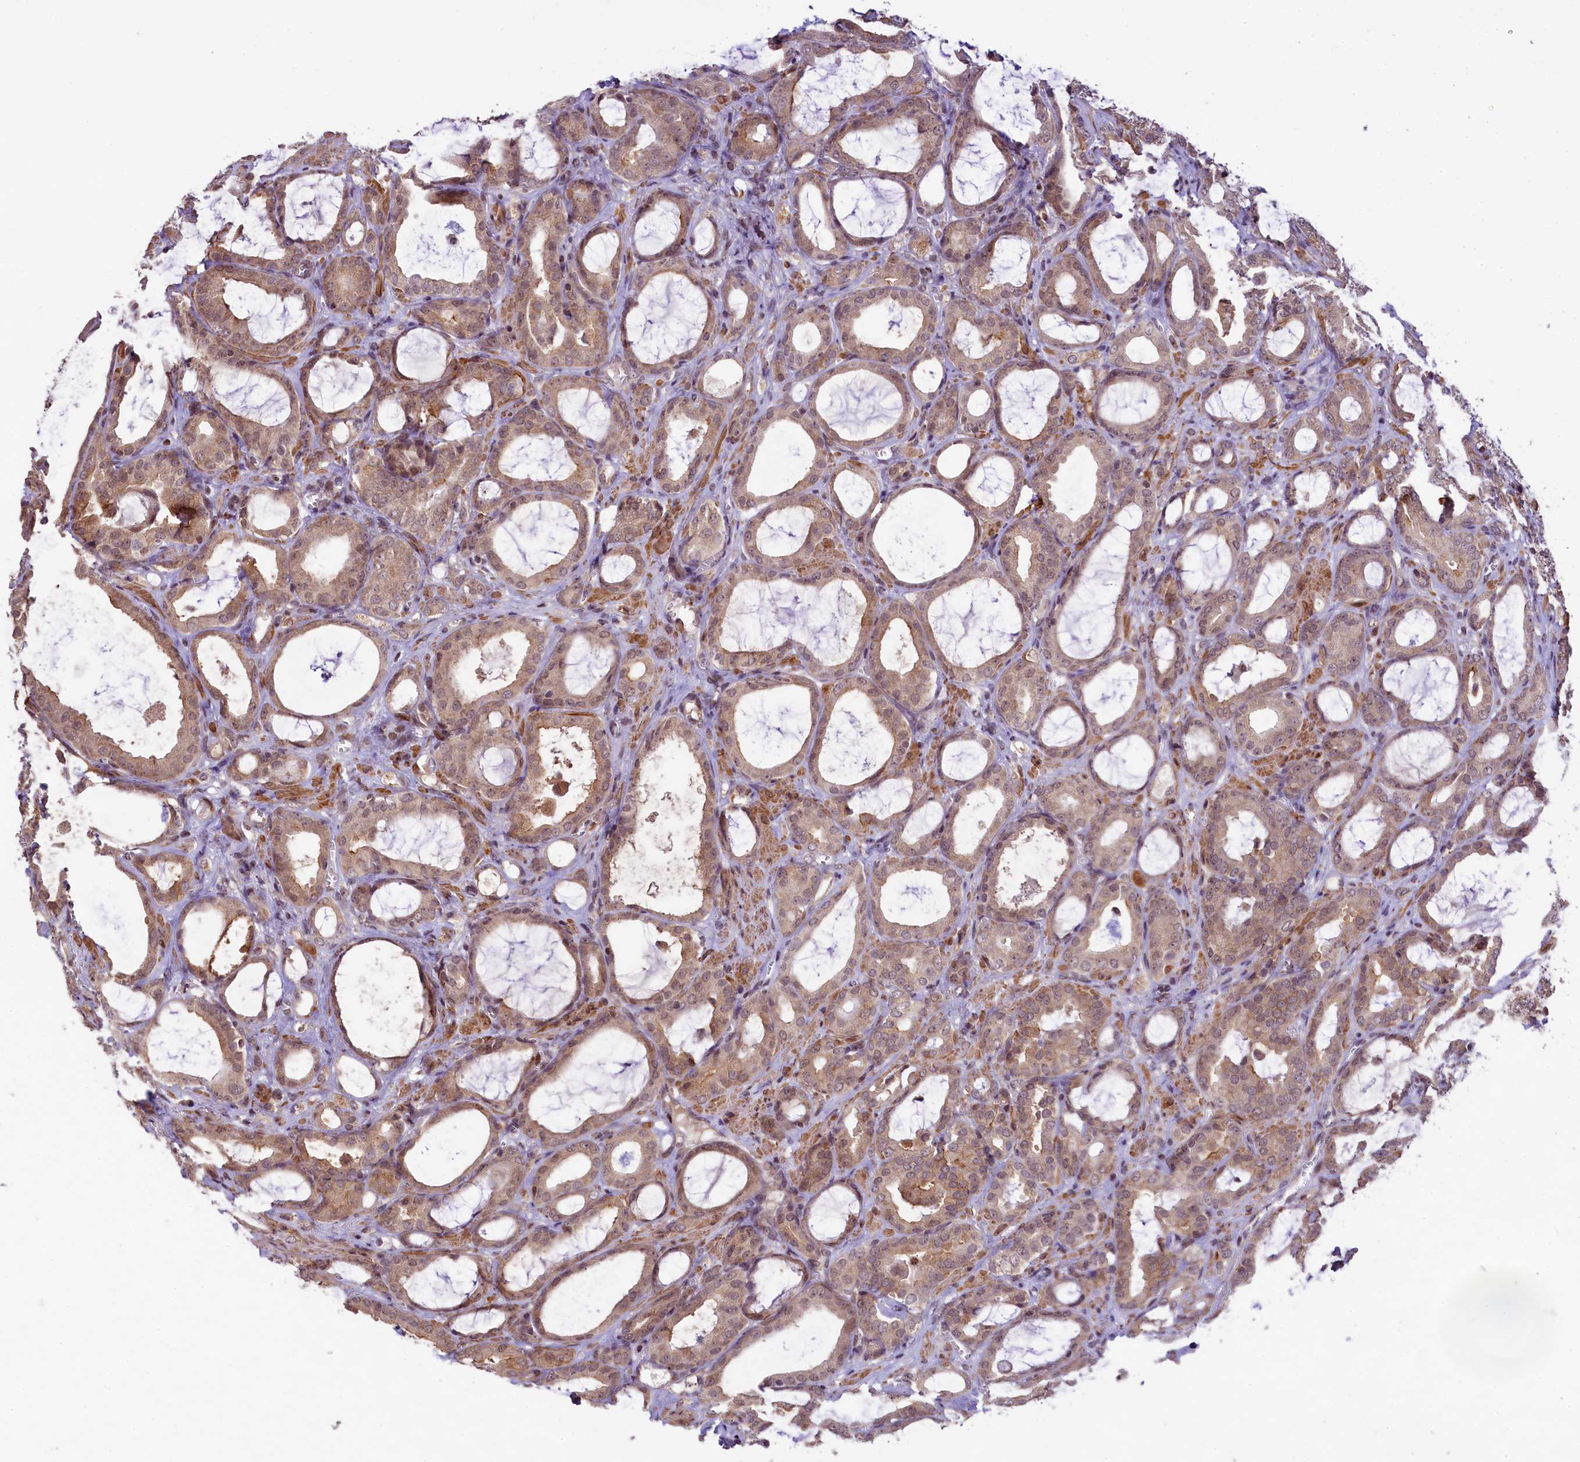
{"staining": {"intensity": "moderate", "quantity": ">75%", "location": "cytoplasmic/membranous"}, "tissue": "prostate cancer", "cell_type": "Tumor cells", "image_type": "cancer", "snomed": [{"axis": "morphology", "description": "Adenocarcinoma, High grade"}, {"axis": "topography", "description": "Prostate"}], "caption": "This photomicrograph reveals immunohistochemistry staining of adenocarcinoma (high-grade) (prostate), with medium moderate cytoplasmic/membranous expression in about >75% of tumor cells.", "gene": "RBBP8", "patient": {"sex": "male", "age": 72}}